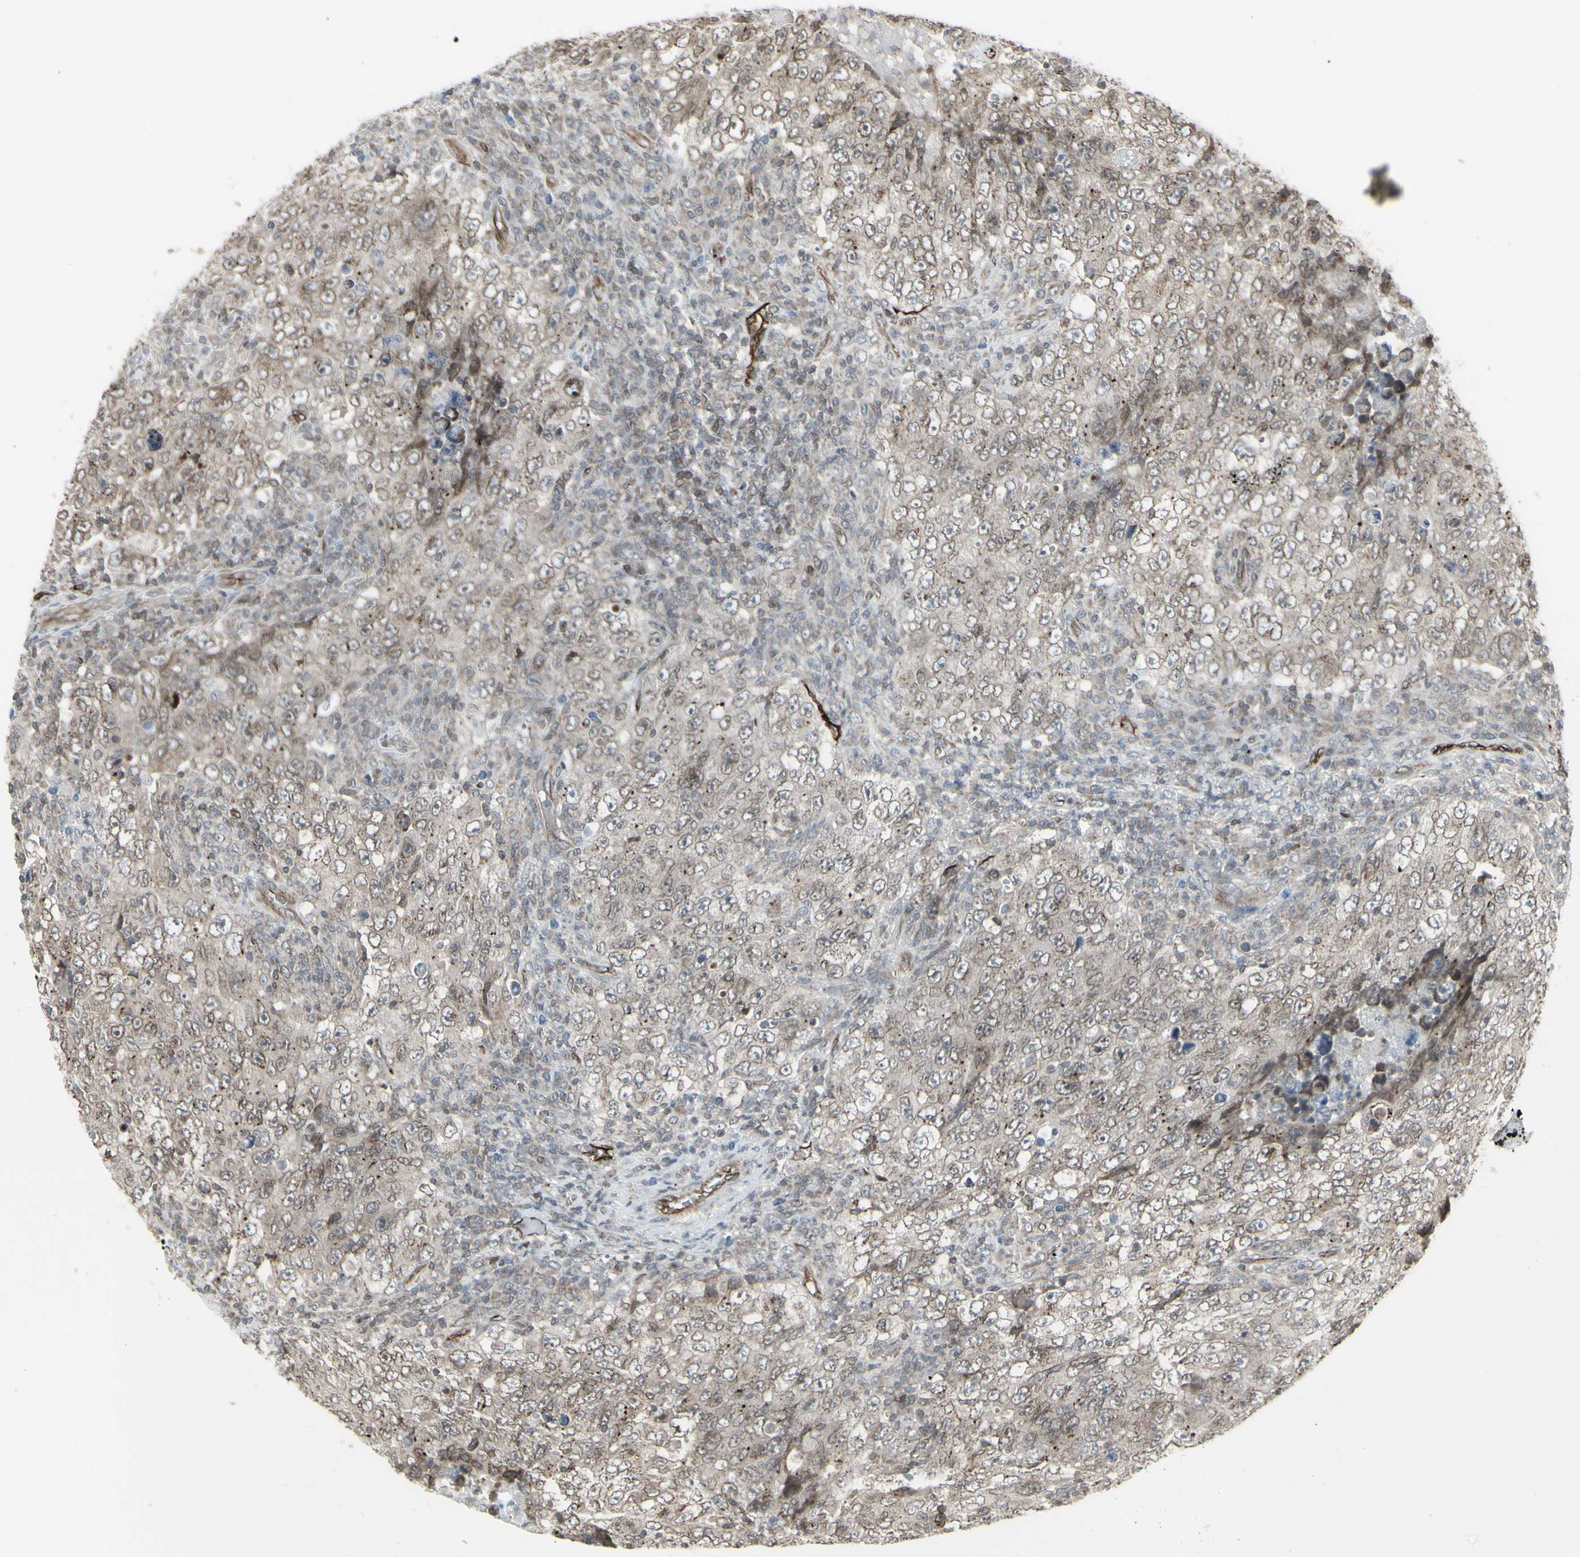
{"staining": {"intensity": "moderate", "quantity": "25%-75%", "location": "cytoplasmic/membranous,nuclear"}, "tissue": "testis cancer", "cell_type": "Tumor cells", "image_type": "cancer", "snomed": [{"axis": "morphology", "description": "Carcinoma, Embryonal, NOS"}, {"axis": "topography", "description": "Testis"}], "caption": "An immunohistochemistry histopathology image of neoplastic tissue is shown. Protein staining in brown shows moderate cytoplasmic/membranous and nuclear positivity in testis cancer (embryonal carcinoma) within tumor cells. (DAB (3,3'-diaminobenzidine) IHC with brightfield microscopy, high magnification).", "gene": "DTX3L", "patient": {"sex": "male", "age": 26}}